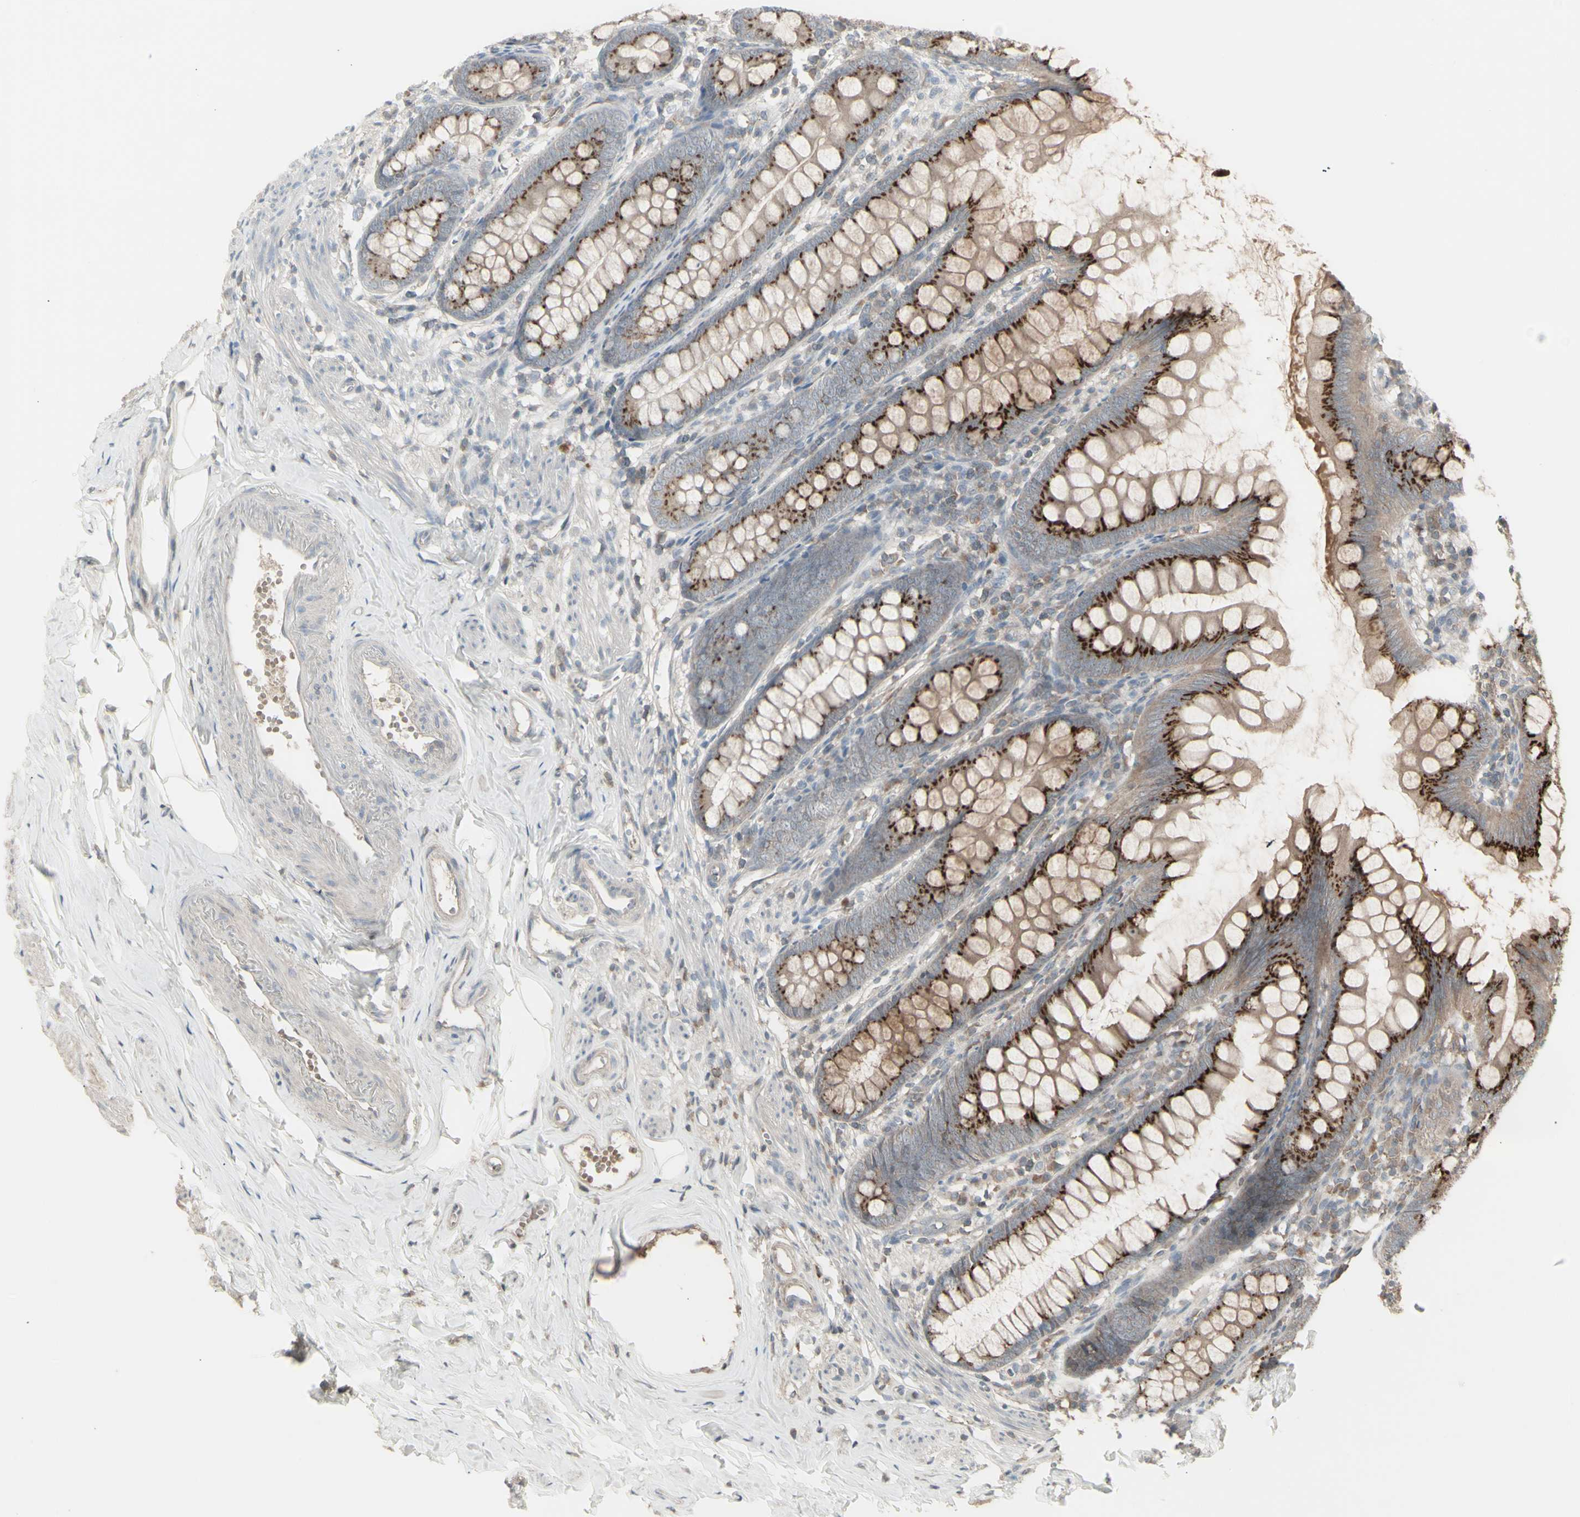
{"staining": {"intensity": "strong", "quantity": ">75%", "location": "cytoplasmic/membranous"}, "tissue": "appendix", "cell_type": "Glandular cells", "image_type": "normal", "snomed": [{"axis": "morphology", "description": "Normal tissue, NOS"}, {"axis": "topography", "description": "Appendix"}], "caption": "This is a photomicrograph of IHC staining of unremarkable appendix, which shows strong staining in the cytoplasmic/membranous of glandular cells.", "gene": "CSK", "patient": {"sex": "female", "age": 77}}